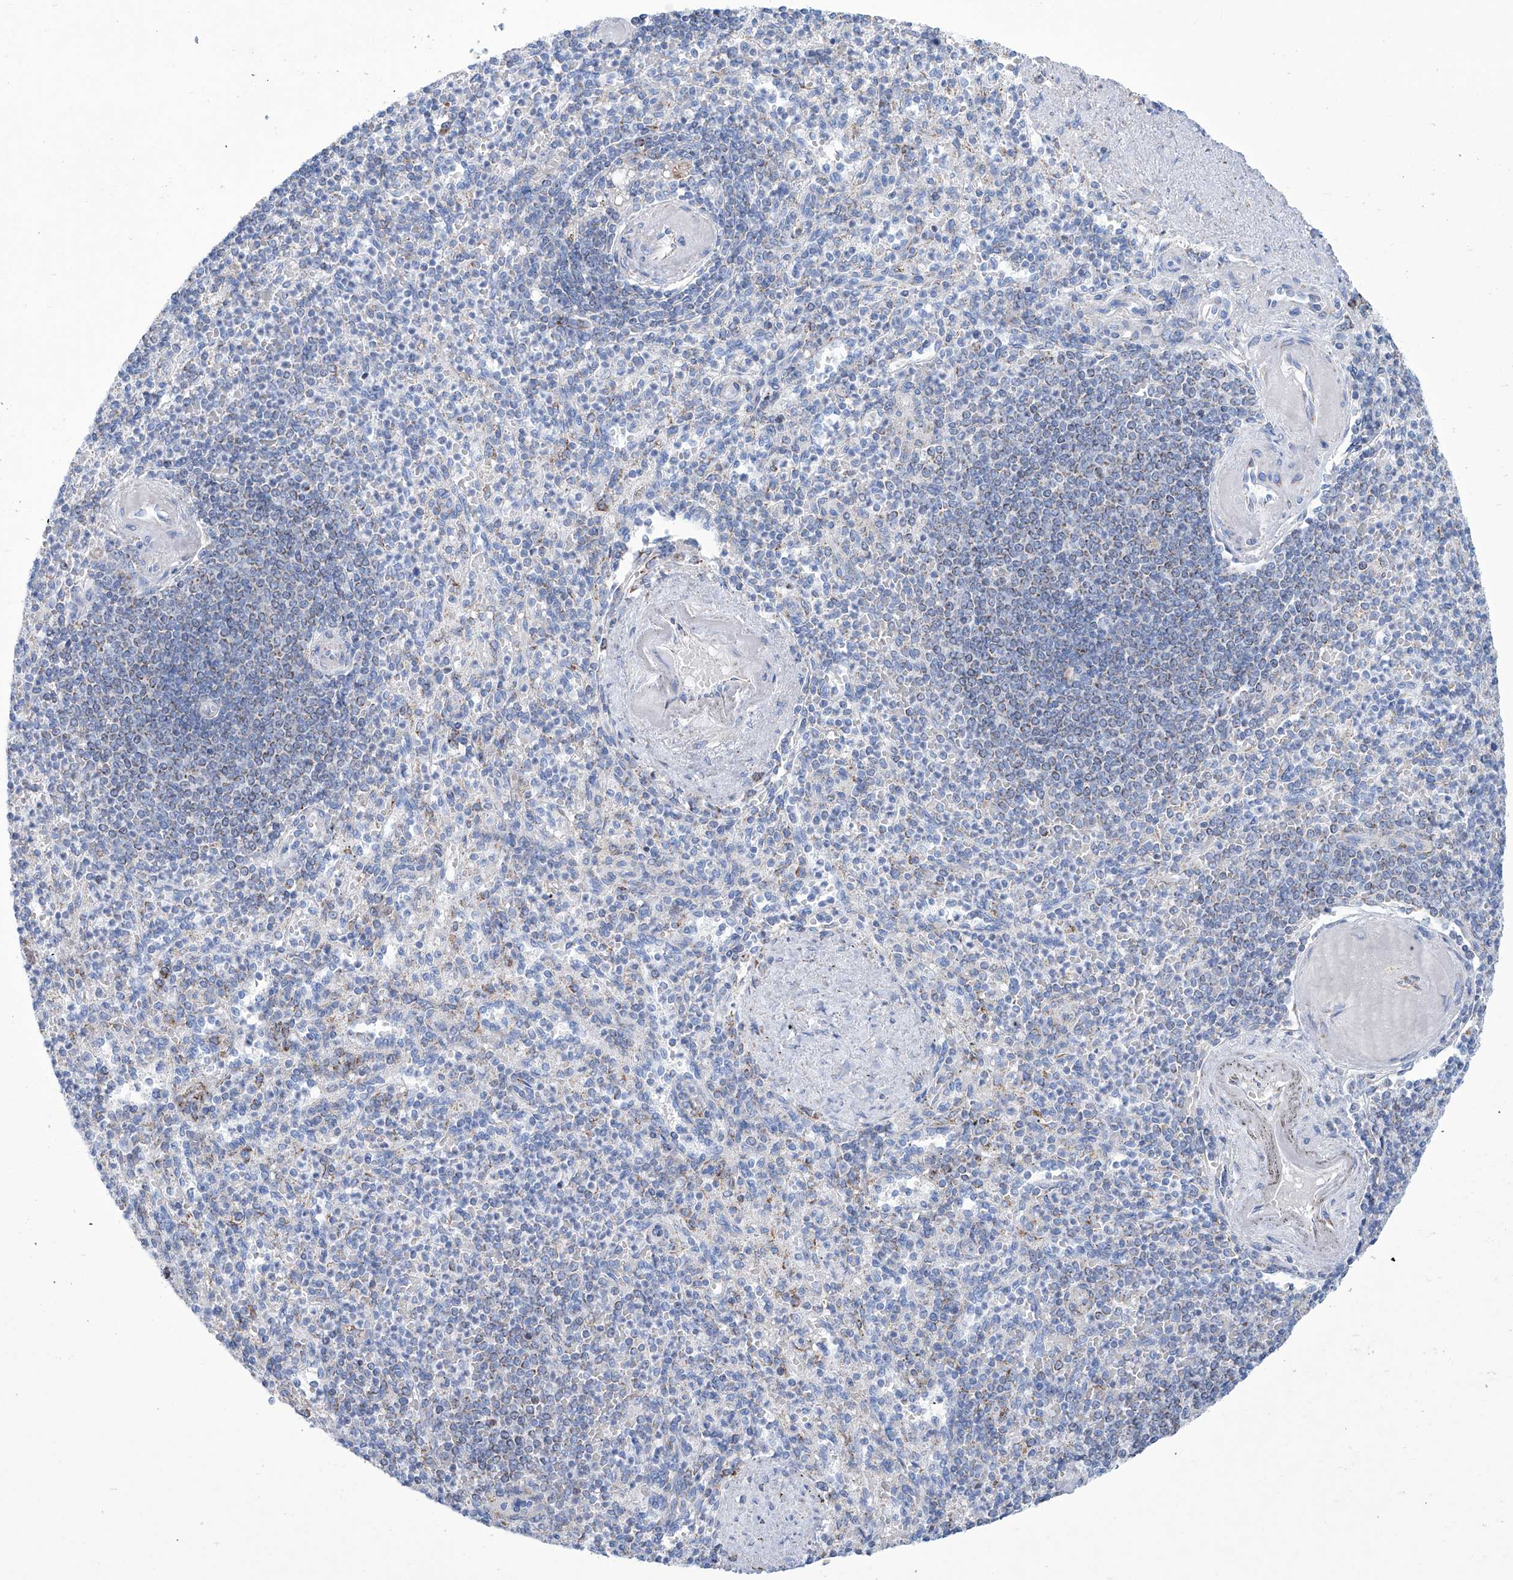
{"staining": {"intensity": "negative", "quantity": "none", "location": "none"}, "tissue": "spleen", "cell_type": "Cells in red pulp", "image_type": "normal", "snomed": [{"axis": "morphology", "description": "Normal tissue, NOS"}, {"axis": "topography", "description": "Spleen"}], "caption": "This is an immunohistochemistry (IHC) histopathology image of normal human spleen. There is no expression in cells in red pulp.", "gene": "ALDH6A1", "patient": {"sex": "female", "age": 74}}